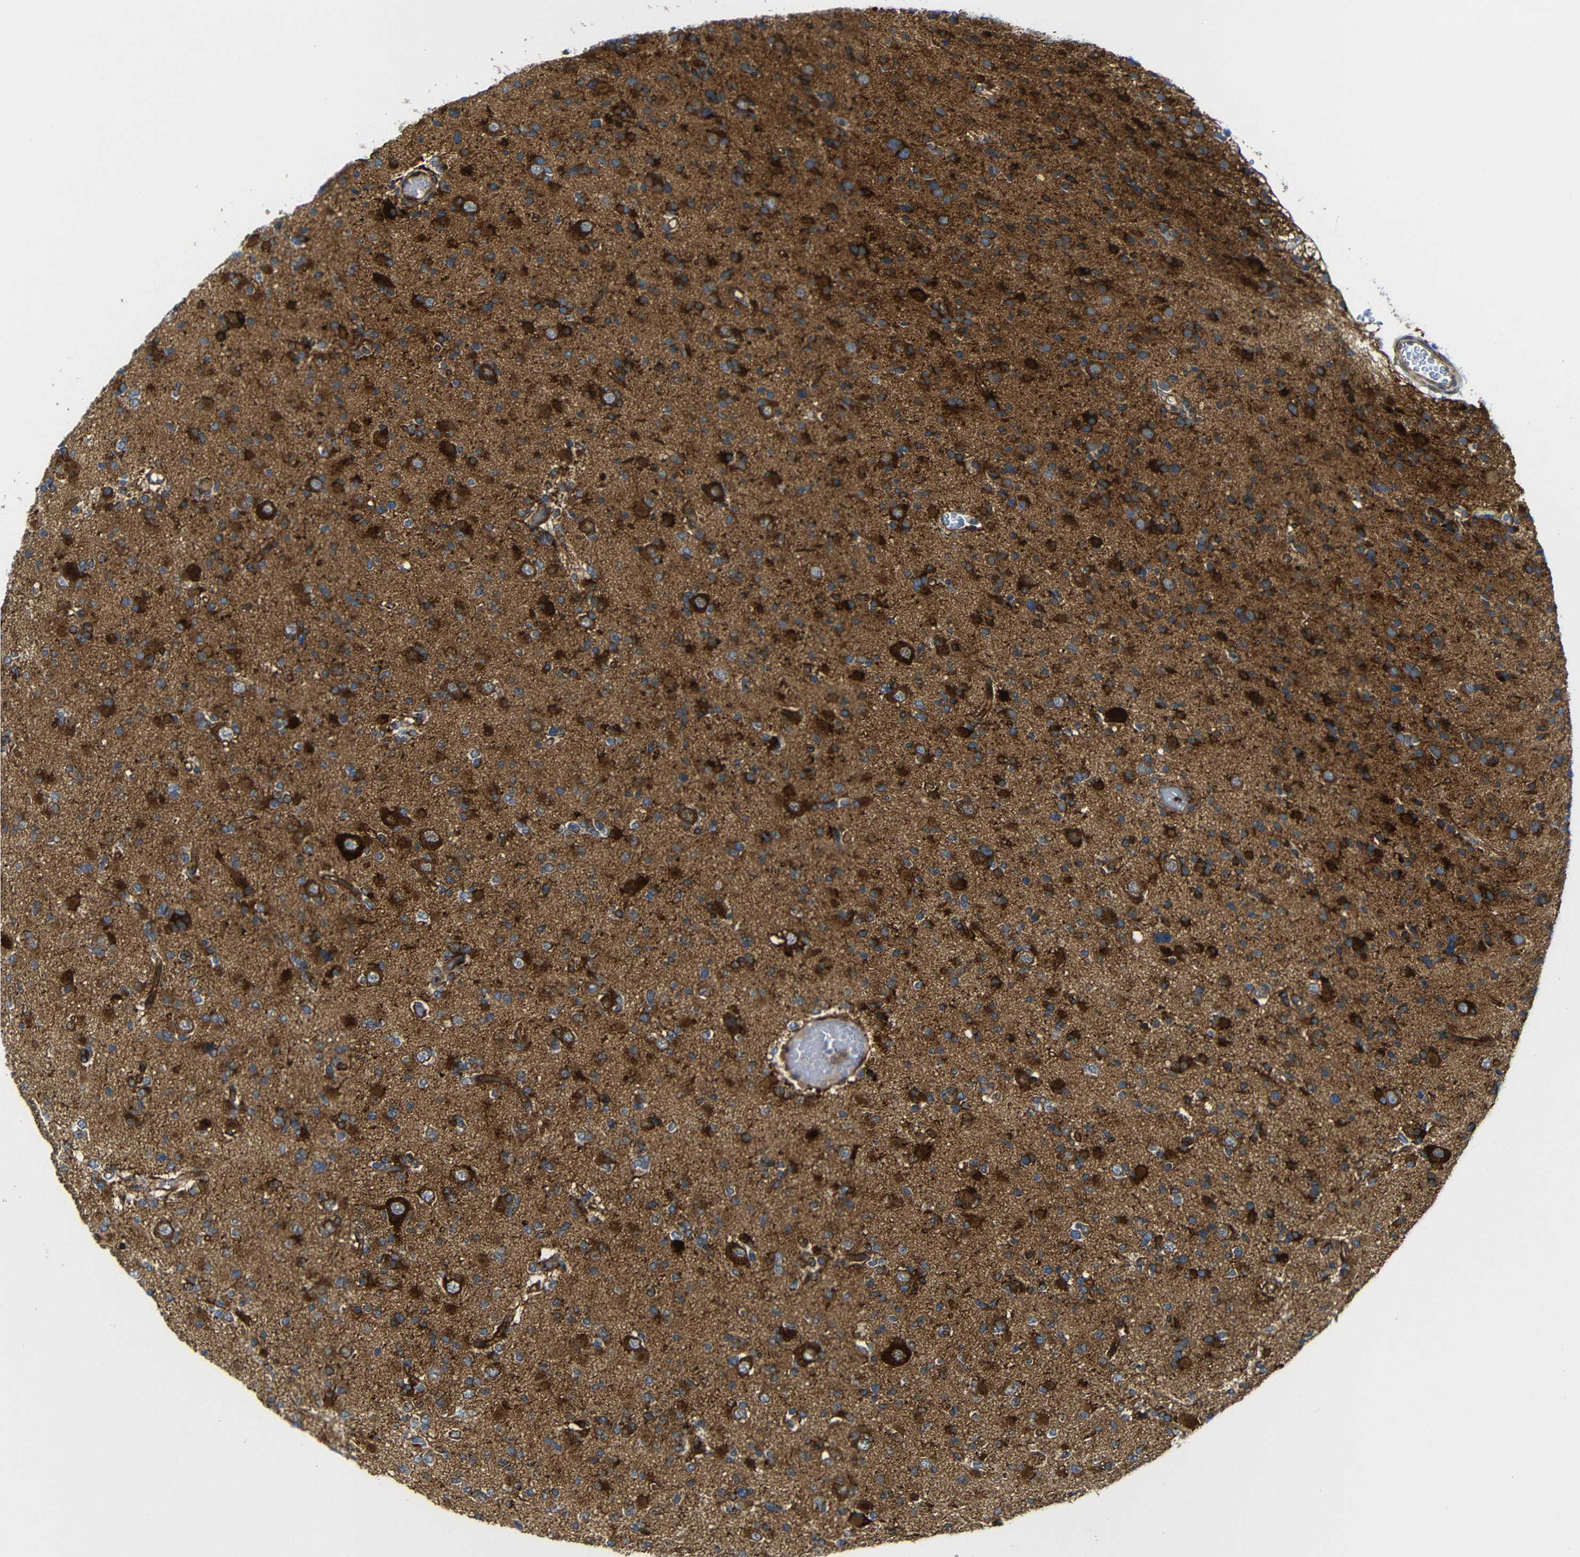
{"staining": {"intensity": "strong", "quantity": ">75%", "location": "cytoplasmic/membranous"}, "tissue": "glioma", "cell_type": "Tumor cells", "image_type": "cancer", "snomed": [{"axis": "morphology", "description": "Glioma, malignant, Low grade"}, {"axis": "topography", "description": "Brain"}], "caption": "Immunohistochemistry micrograph of human glioma stained for a protein (brown), which shows high levels of strong cytoplasmic/membranous staining in approximately >75% of tumor cells.", "gene": "PARP14", "patient": {"sex": "female", "age": 22}}